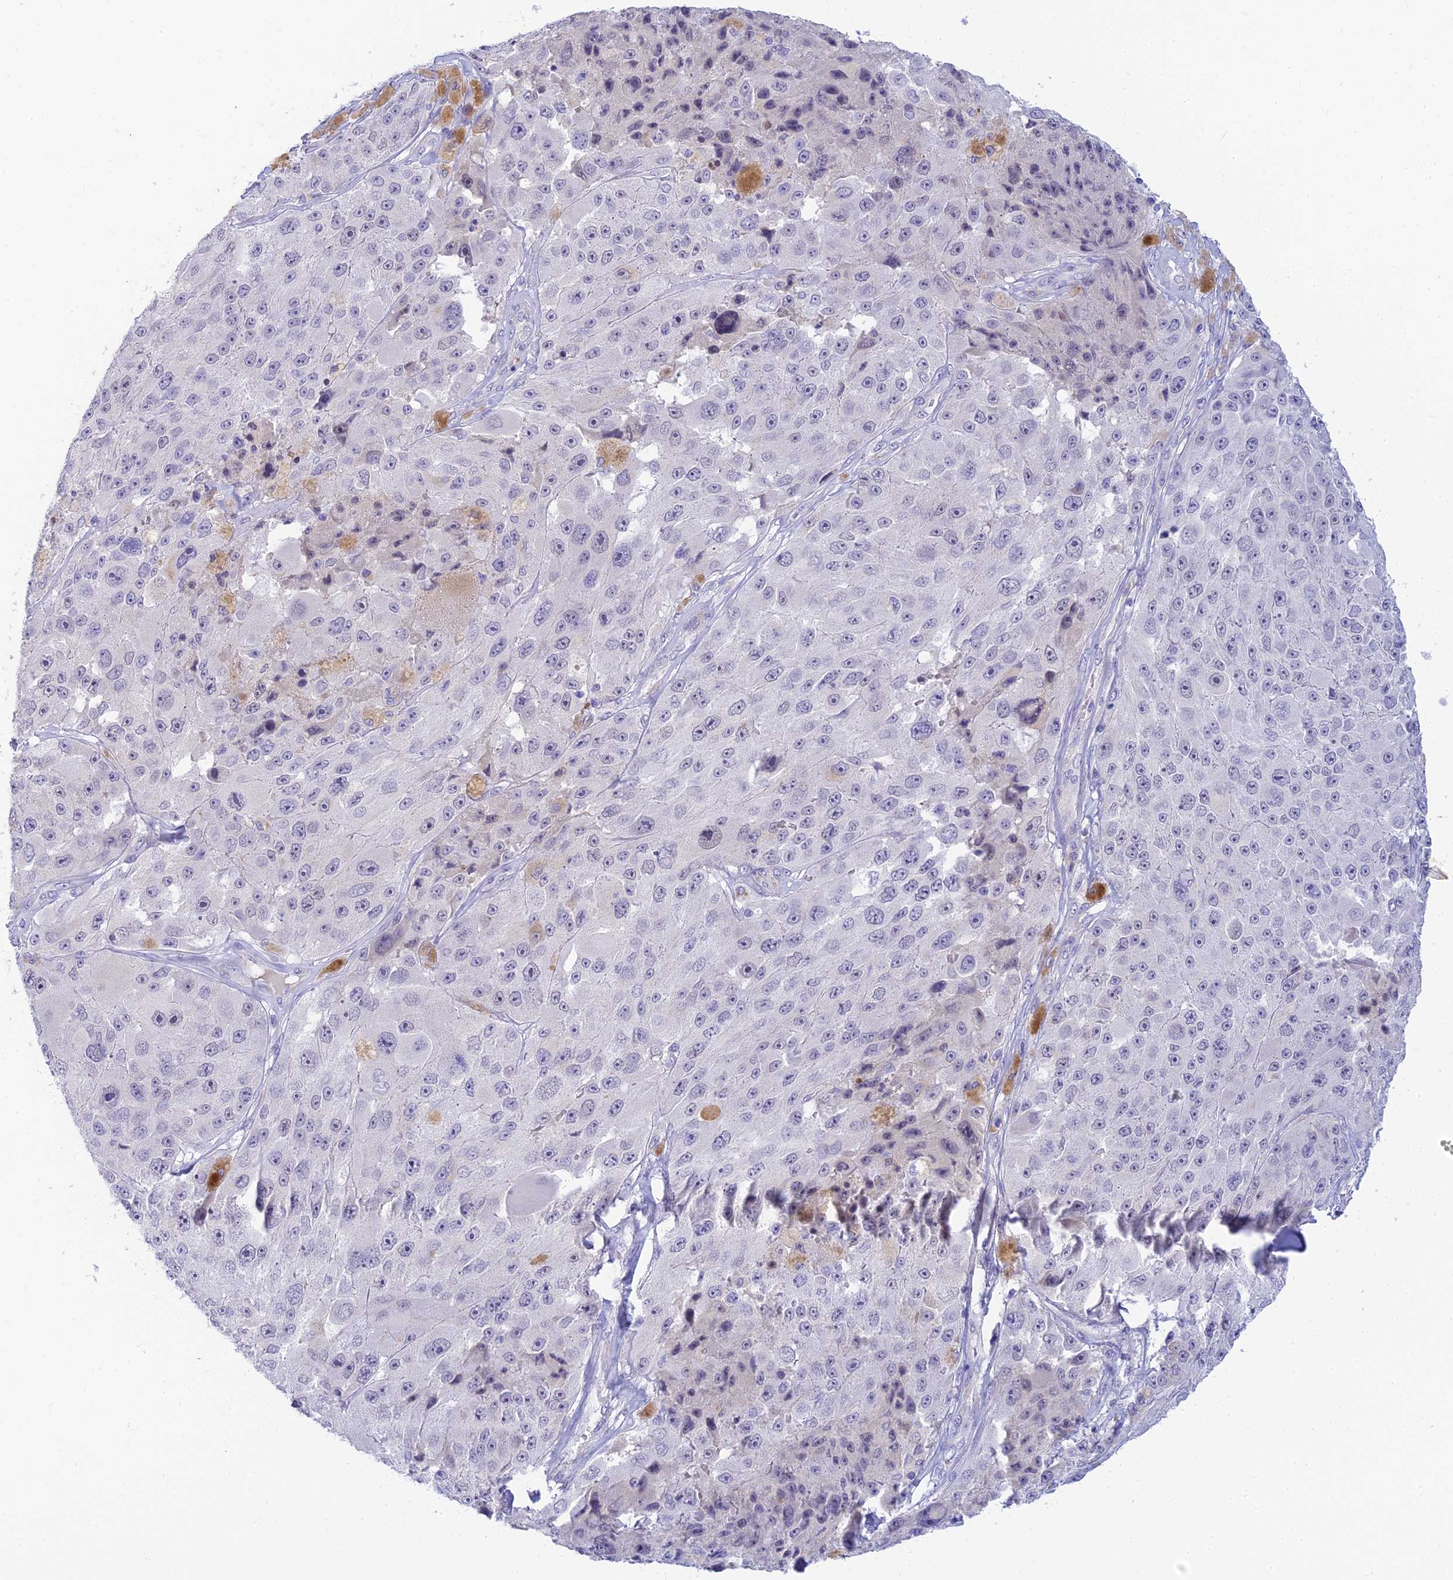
{"staining": {"intensity": "negative", "quantity": "none", "location": "none"}, "tissue": "melanoma", "cell_type": "Tumor cells", "image_type": "cancer", "snomed": [{"axis": "morphology", "description": "Malignant melanoma, Metastatic site"}, {"axis": "topography", "description": "Lymph node"}], "caption": "Immunohistochemical staining of malignant melanoma (metastatic site) exhibits no significant expression in tumor cells.", "gene": "INTS13", "patient": {"sex": "male", "age": 62}}